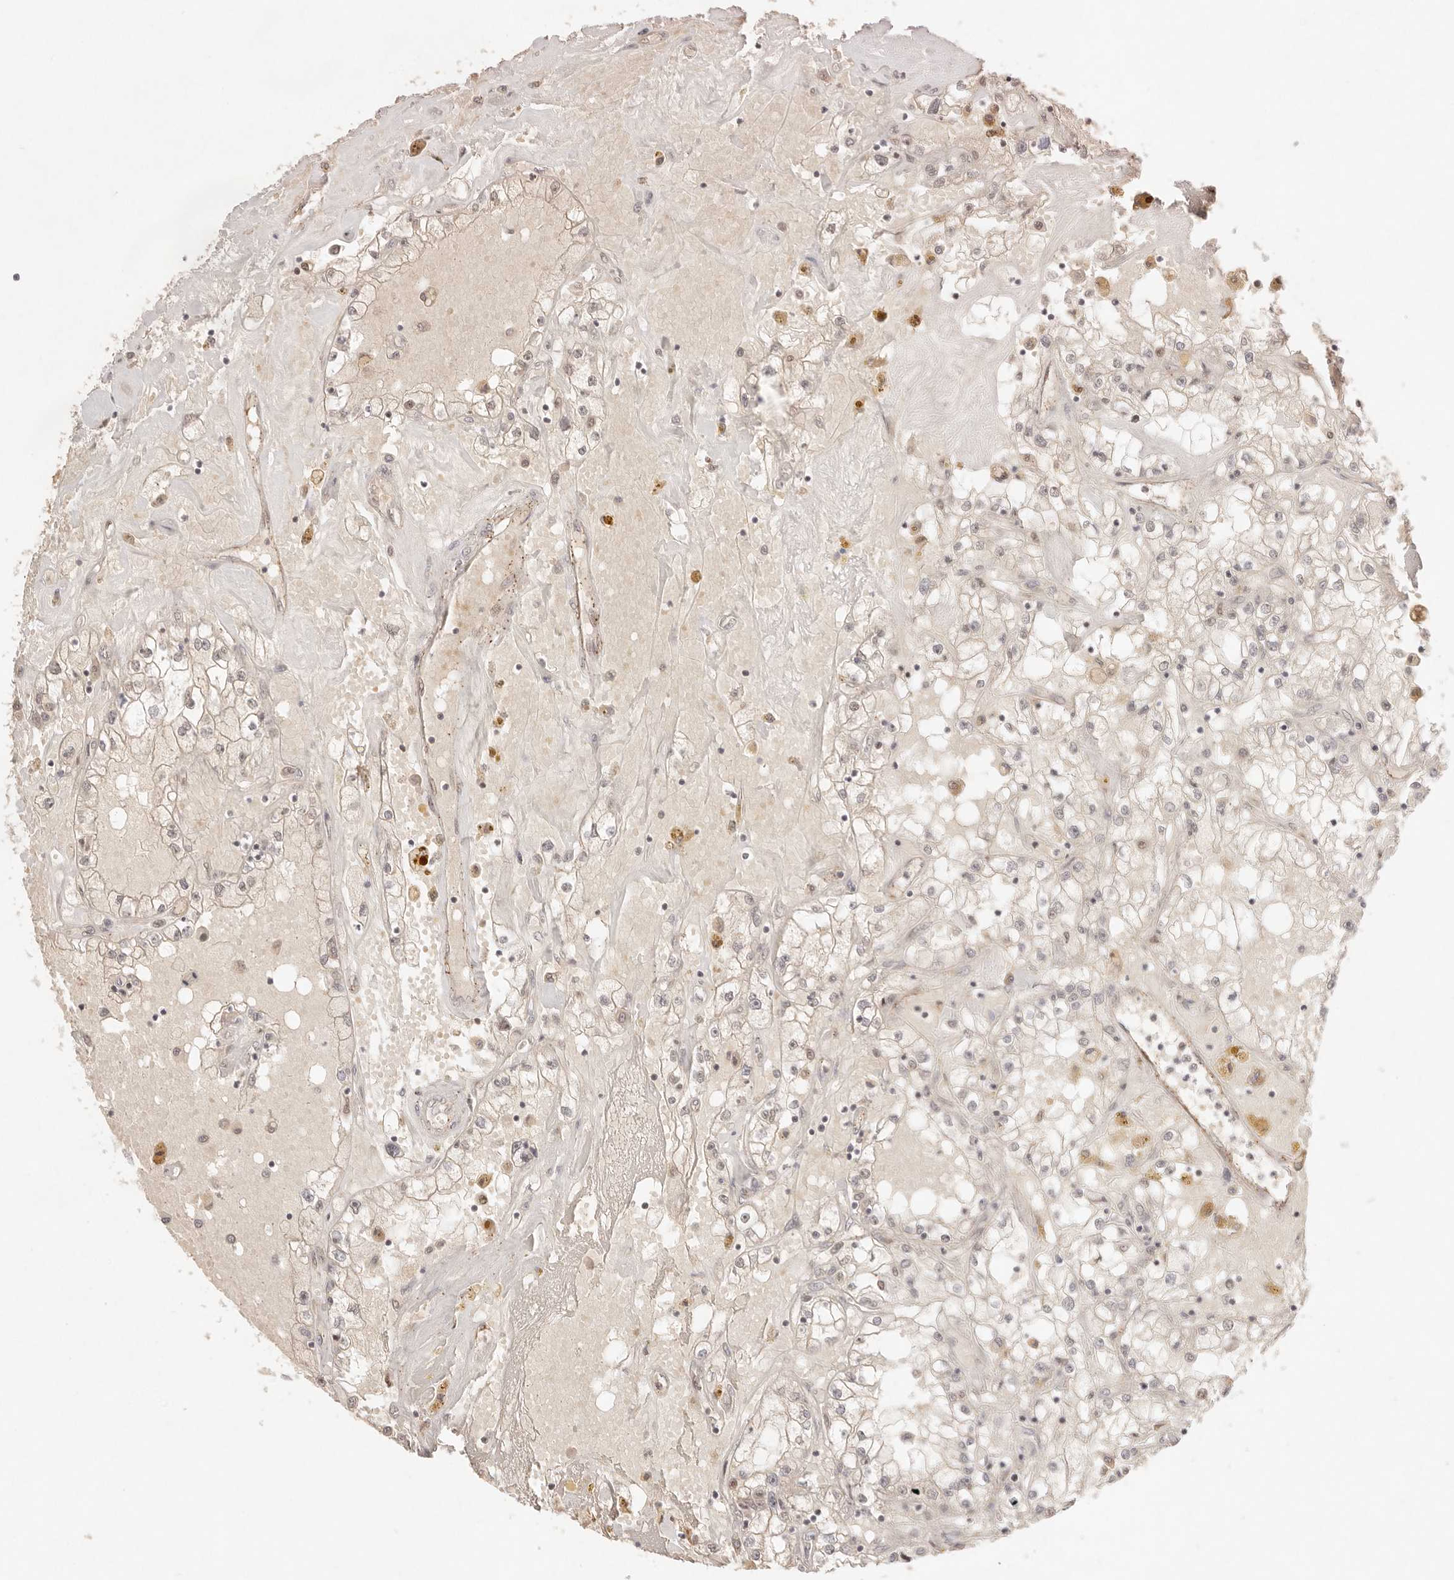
{"staining": {"intensity": "weak", "quantity": ">75%", "location": "nuclear"}, "tissue": "renal cancer", "cell_type": "Tumor cells", "image_type": "cancer", "snomed": [{"axis": "morphology", "description": "Adenocarcinoma, NOS"}, {"axis": "topography", "description": "Kidney"}], "caption": "Renal cancer (adenocarcinoma) was stained to show a protein in brown. There is low levels of weak nuclear positivity in approximately >75% of tumor cells.", "gene": "MEP1A", "patient": {"sex": "male", "age": 56}}